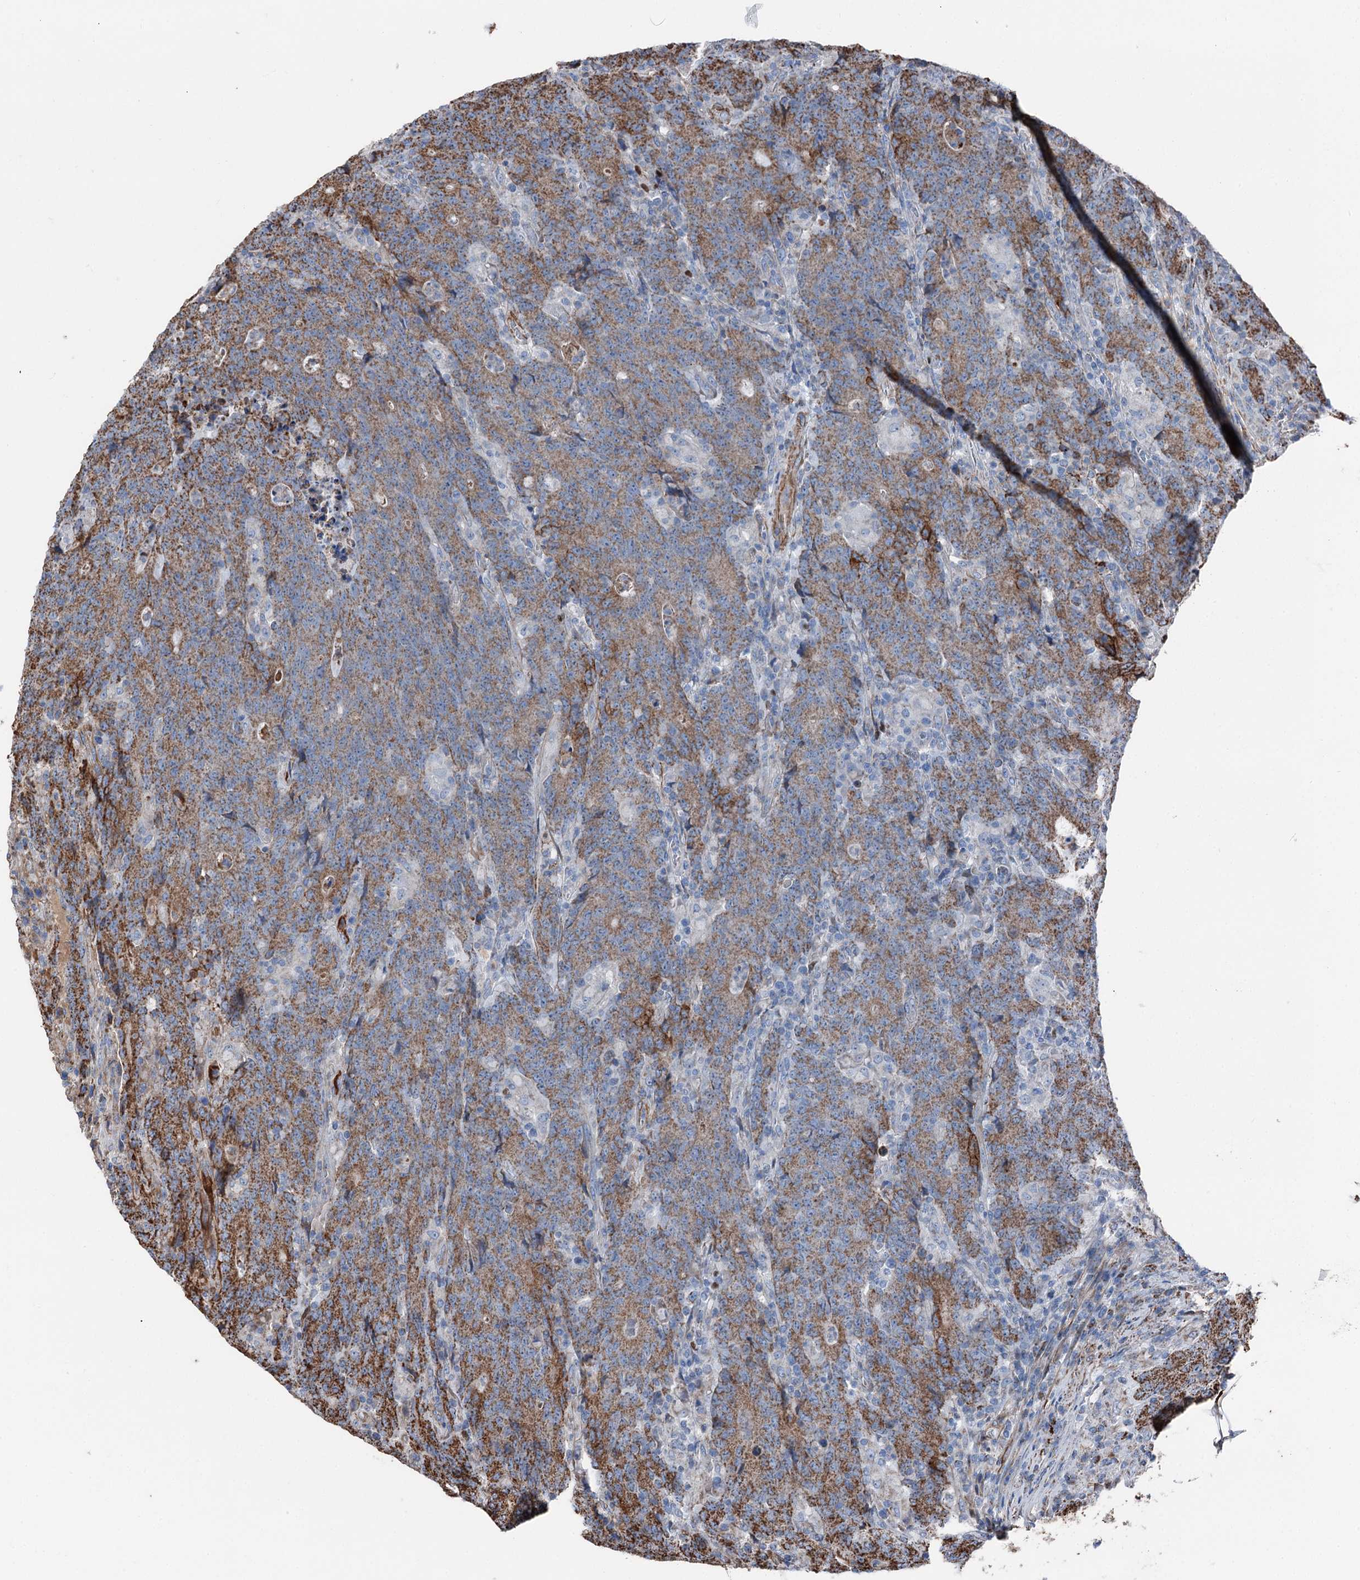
{"staining": {"intensity": "moderate", "quantity": ">75%", "location": "cytoplasmic/membranous"}, "tissue": "colorectal cancer", "cell_type": "Tumor cells", "image_type": "cancer", "snomed": [{"axis": "morphology", "description": "Adenocarcinoma, NOS"}, {"axis": "topography", "description": "Colon"}], "caption": "DAB immunohistochemical staining of adenocarcinoma (colorectal) displays moderate cytoplasmic/membranous protein expression in approximately >75% of tumor cells. (IHC, brightfield microscopy, high magnification).", "gene": "DDIAS", "patient": {"sex": "female", "age": 75}}